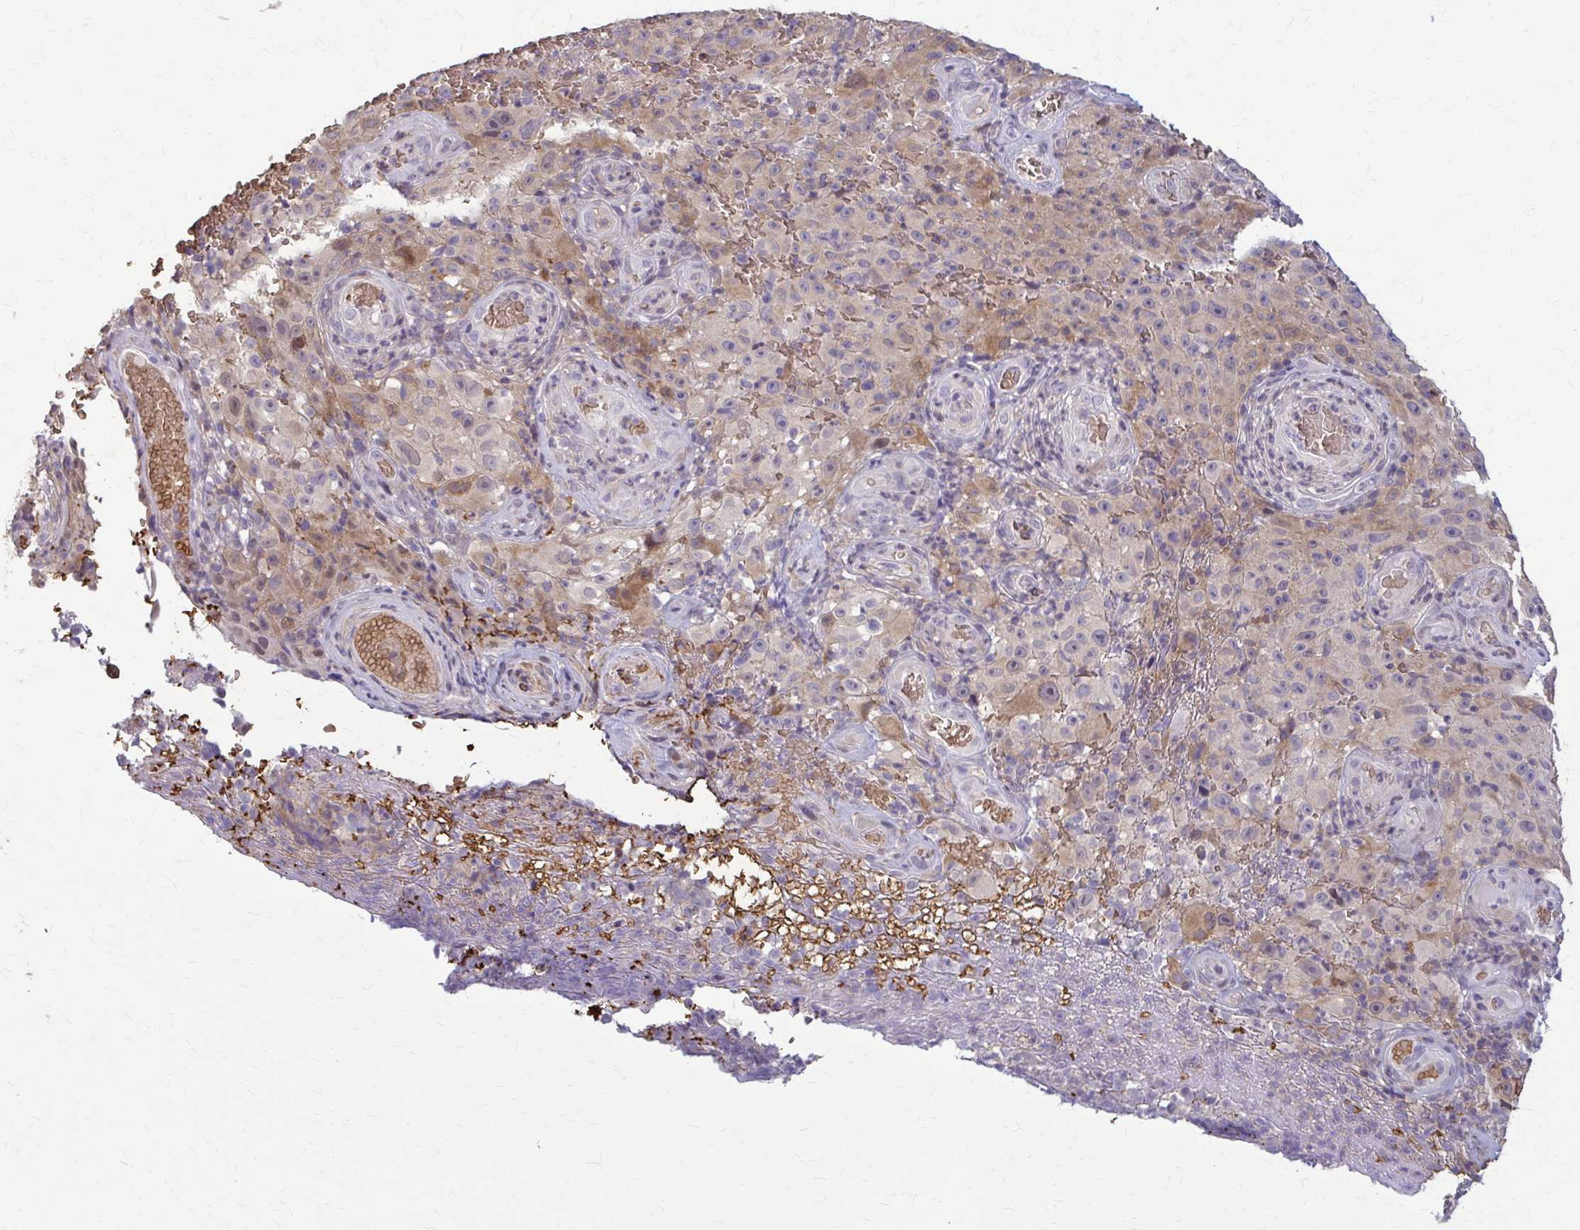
{"staining": {"intensity": "negative", "quantity": "none", "location": "none"}, "tissue": "melanoma", "cell_type": "Tumor cells", "image_type": "cancer", "snomed": [{"axis": "morphology", "description": "Malignant melanoma, NOS"}, {"axis": "topography", "description": "Skin"}], "caption": "Immunohistochemical staining of melanoma displays no significant positivity in tumor cells.", "gene": "ZNF34", "patient": {"sex": "female", "age": 82}}